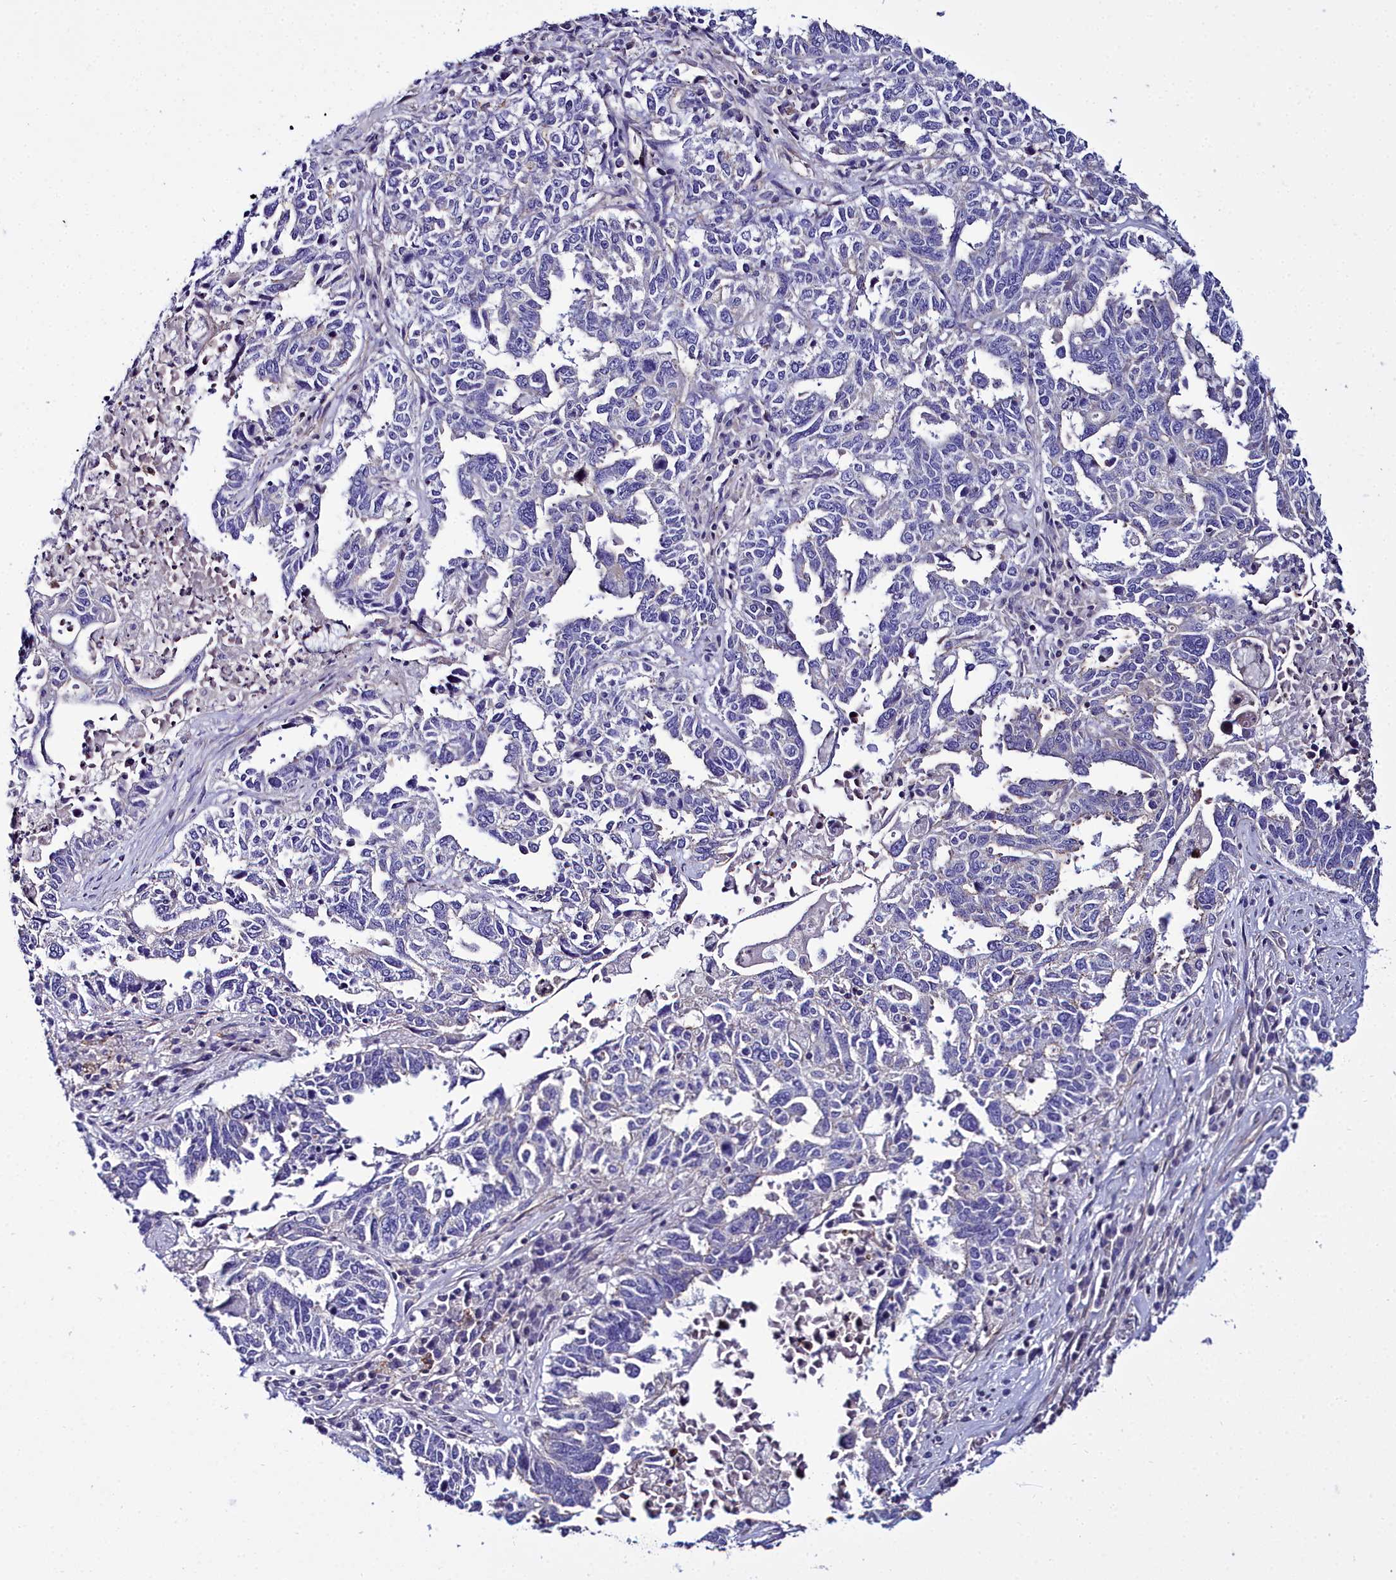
{"staining": {"intensity": "negative", "quantity": "none", "location": "none"}, "tissue": "ovarian cancer", "cell_type": "Tumor cells", "image_type": "cancer", "snomed": [{"axis": "morphology", "description": "Carcinoma, endometroid"}, {"axis": "topography", "description": "Ovary"}], "caption": "Tumor cells show no significant expression in ovarian cancer (endometroid carcinoma).", "gene": "FADS3", "patient": {"sex": "female", "age": 62}}